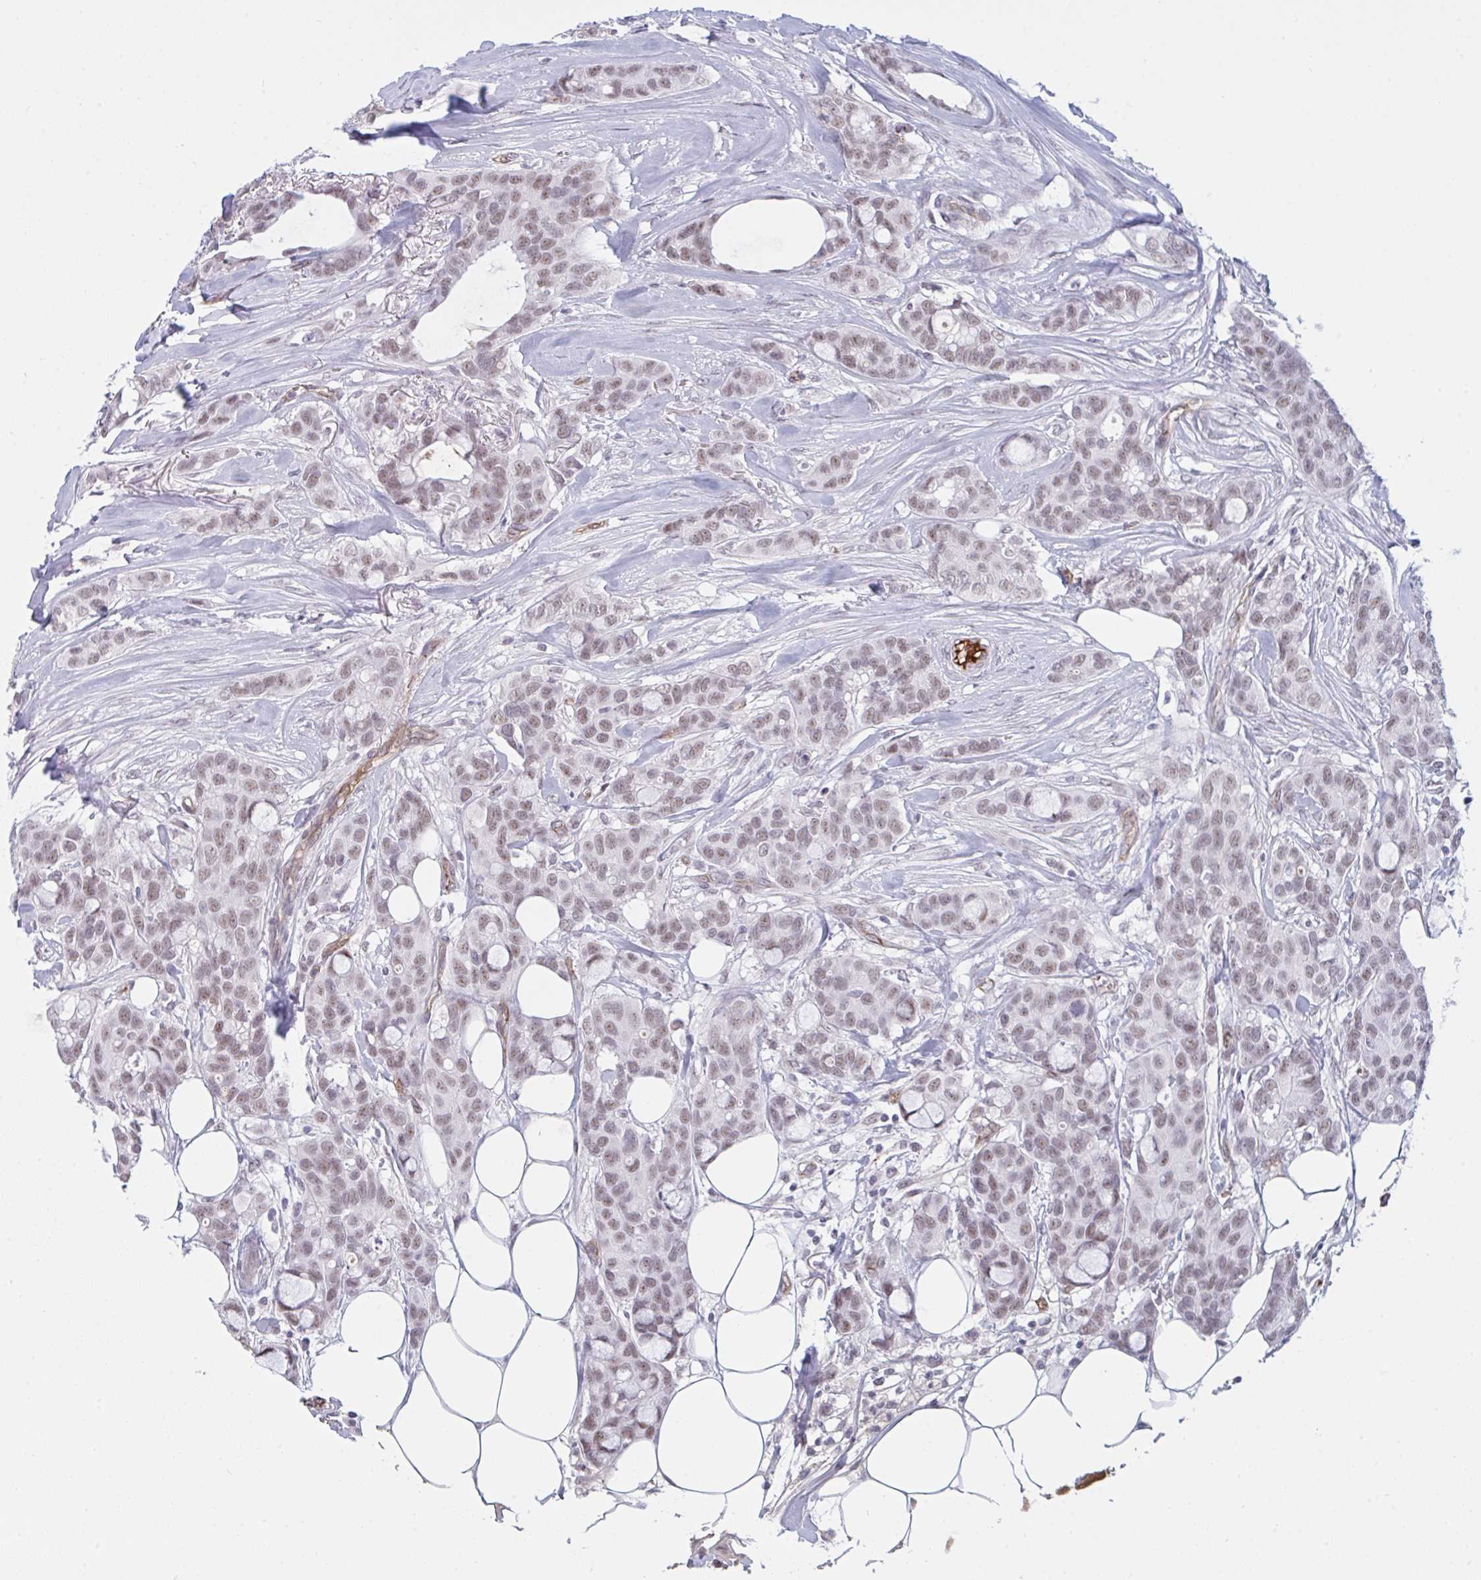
{"staining": {"intensity": "weak", "quantity": "25%-75%", "location": "nuclear"}, "tissue": "breast cancer", "cell_type": "Tumor cells", "image_type": "cancer", "snomed": [{"axis": "morphology", "description": "Duct carcinoma"}, {"axis": "topography", "description": "Breast"}], "caption": "Immunohistochemical staining of human invasive ductal carcinoma (breast) demonstrates weak nuclear protein staining in about 25%-75% of tumor cells. The staining was performed using DAB to visualize the protein expression in brown, while the nuclei were stained in blue with hematoxylin (Magnification: 20x).", "gene": "DSCAML1", "patient": {"sex": "female", "age": 84}}